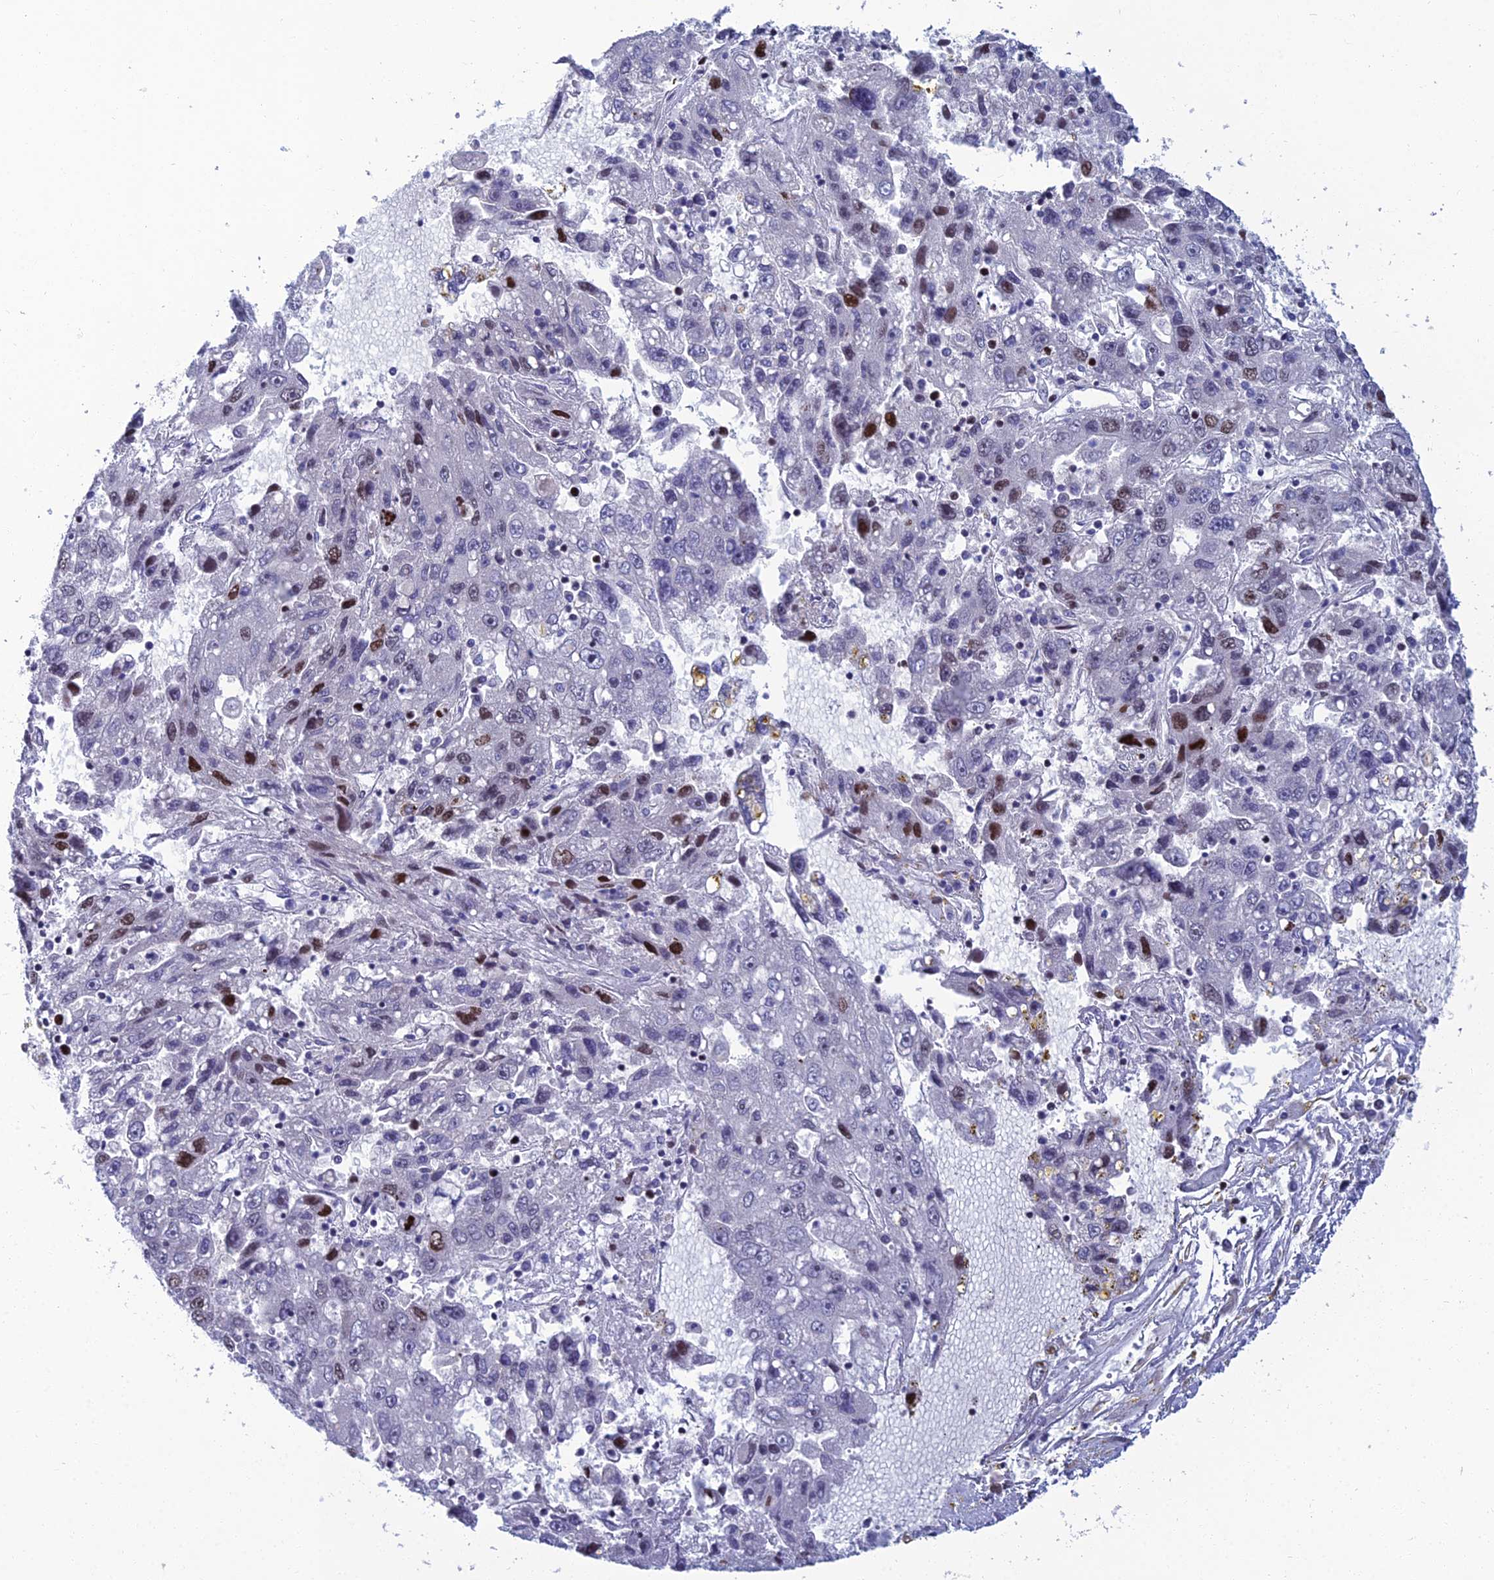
{"staining": {"intensity": "moderate", "quantity": "<25%", "location": "nuclear"}, "tissue": "liver cancer", "cell_type": "Tumor cells", "image_type": "cancer", "snomed": [{"axis": "morphology", "description": "Carcinoma, Hepatocellular, NOS"}, {"axis": "topography", "description": "Liver"}], "caption": "Liver hepatocellular carcinoma stained with immunohistochemistry (IHC) exhibits moderate nuclear expression in about <25% of tumor cells.", "gene": "TAF9B", "patient": {"sex": "male", "age": 49}}